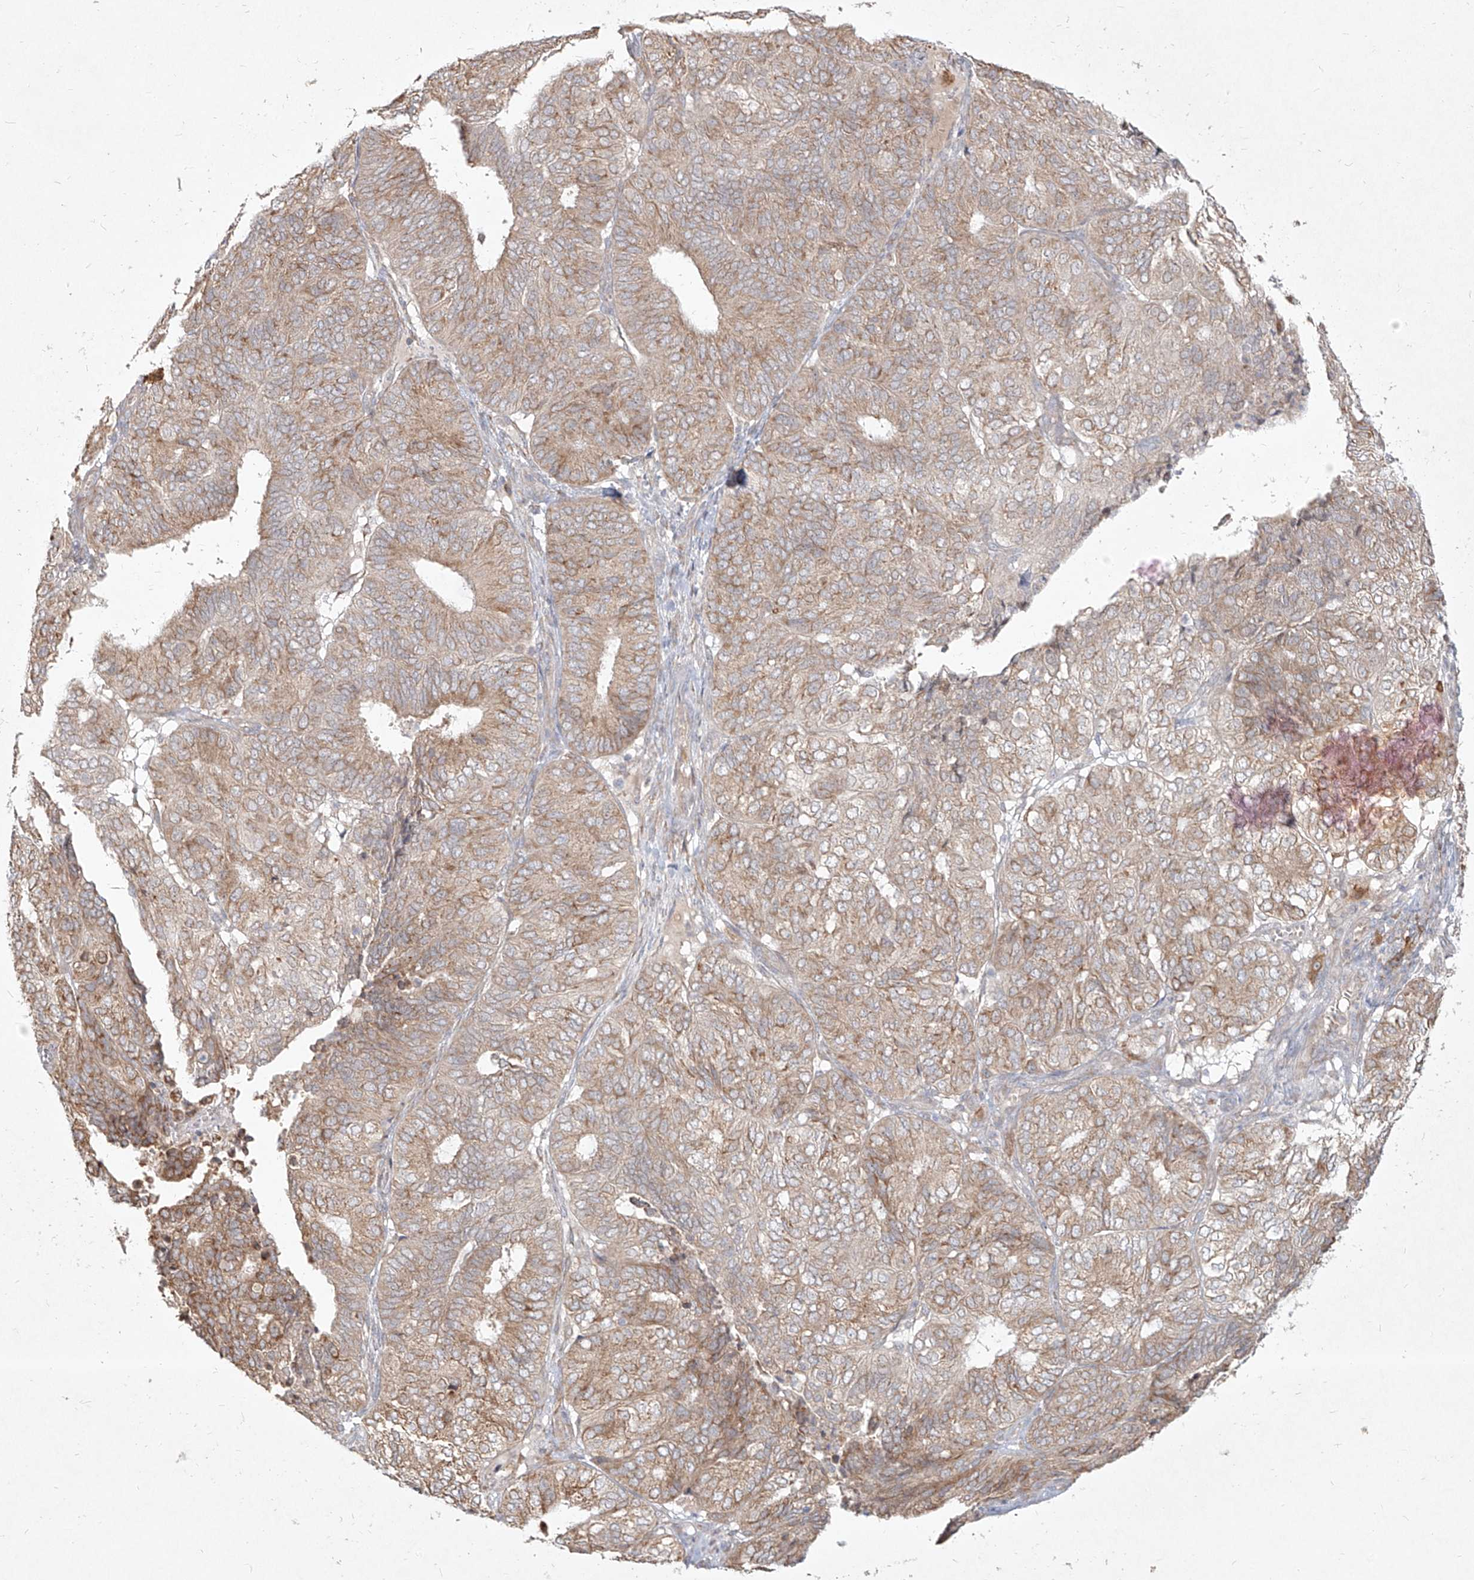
{"staining": {"intensity": "weak", "quantity": "25%-75%", "location": "cytoplasmic/membranous"}, "tissue": "endometrial cancer", "cell_type": "Tumor cells", "image_type": "cancer", "snomed": [{"axis": "morphology", "description": "Adenocarcinoma, NOS"}, {"axis": "topography", "description": "Uterus"}], "caption": "IHC of adenocarcinoma (endometrial) demonstrates low levels of weak cytoplasmic/membranous expression in approximately 25%-75% of tumor cells.", "gene": "CD209", "patient": {"sex": "female", "age": 60}}